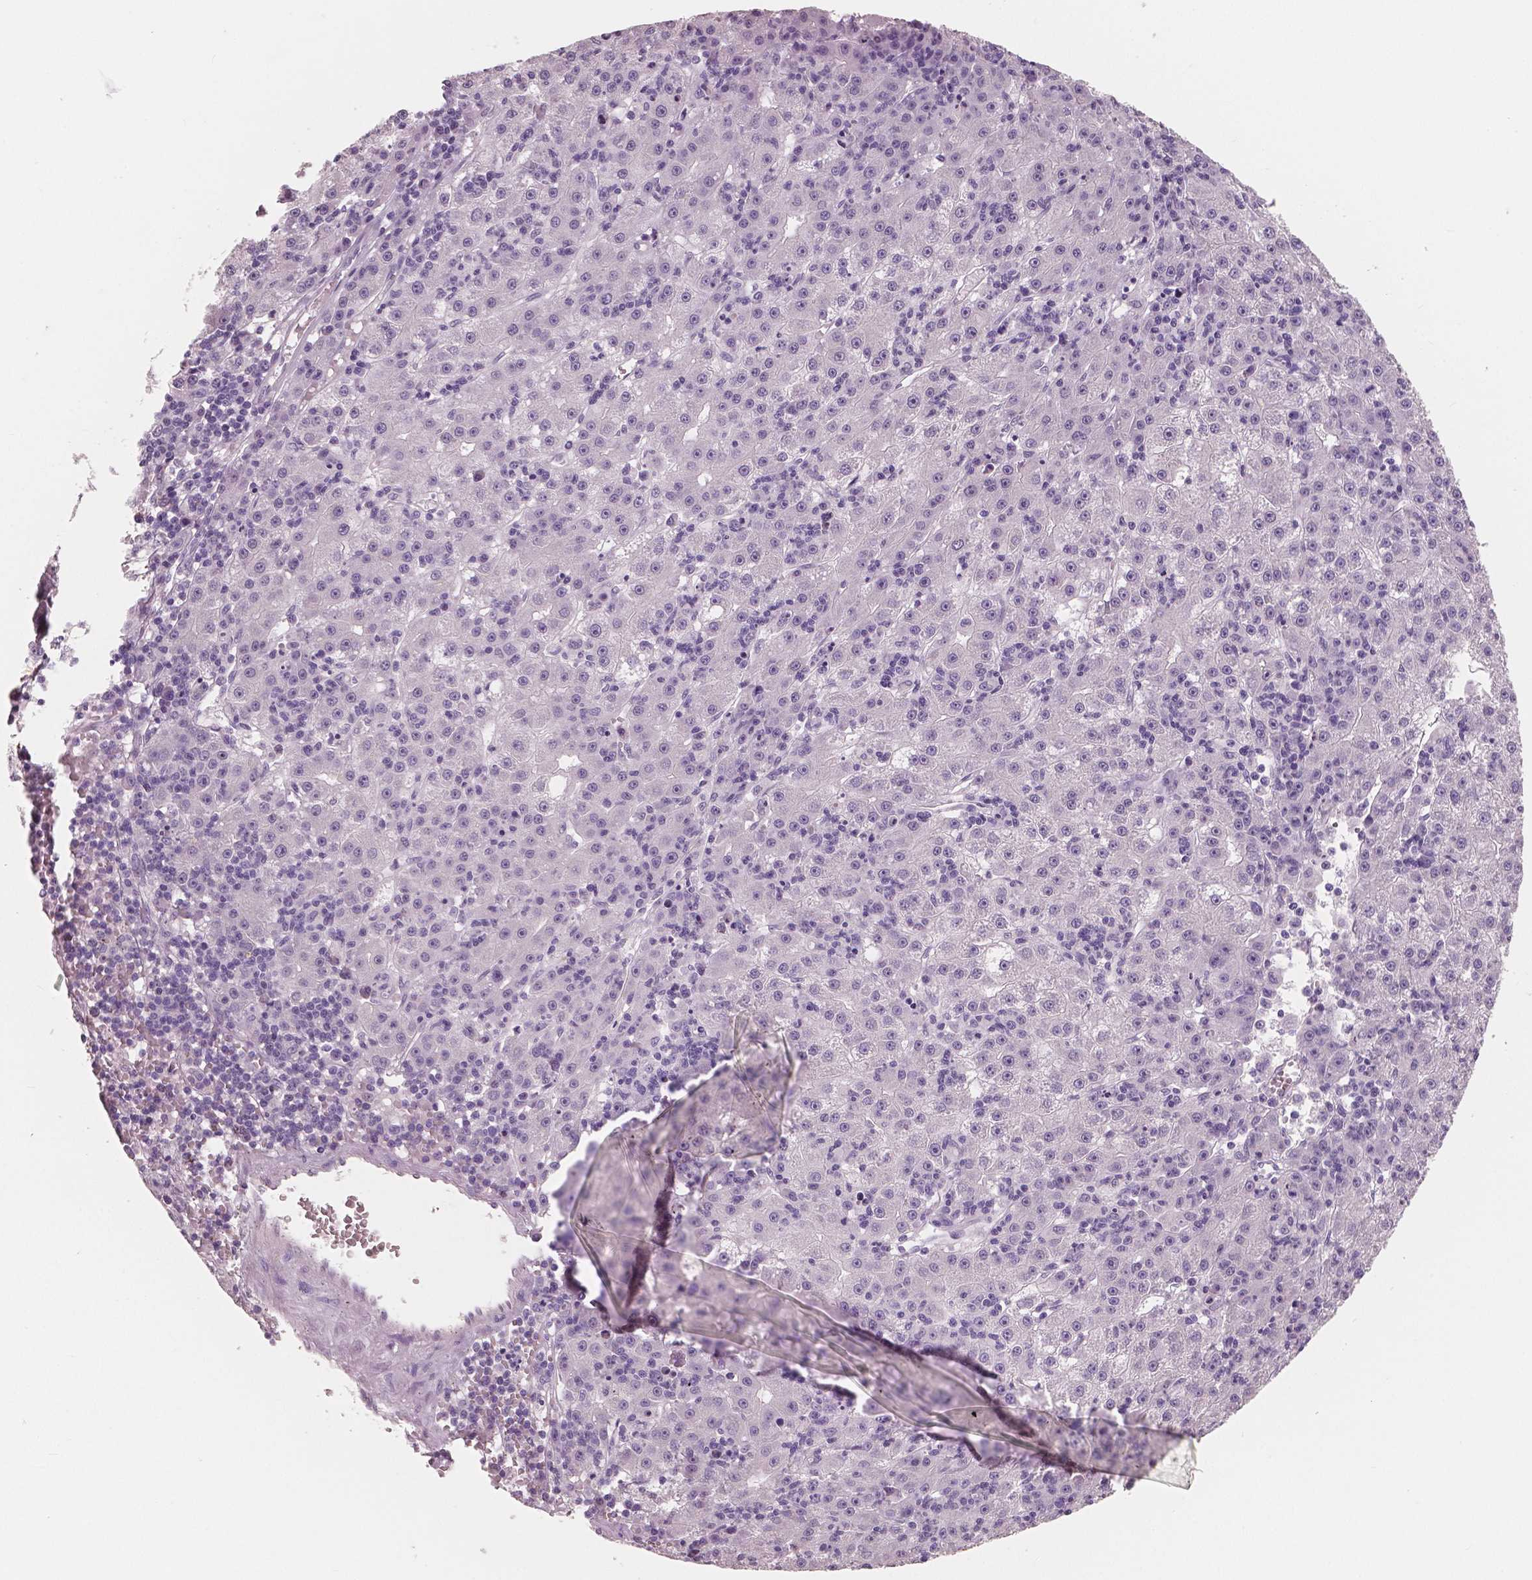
{"staining": {"intensity": "negative", "quantity": "none", "location": "none"}, "tissue": "liver cancer", "cell_type": "Tumor cells", "image_type": "cancer", "snomed": [{"axis": "morphology", "description": "Carcinoma, Hepatocellular, NOS"}, {"axis": "topography", "description": "Liver"}], "caption": "Immunohistochemical staining of human liver cancer (hepatocellular carcinoma) reveals no significant staining in tumor cells.", "gene": "NECAB1", "patient": {"sex": "male", "age": 76}}